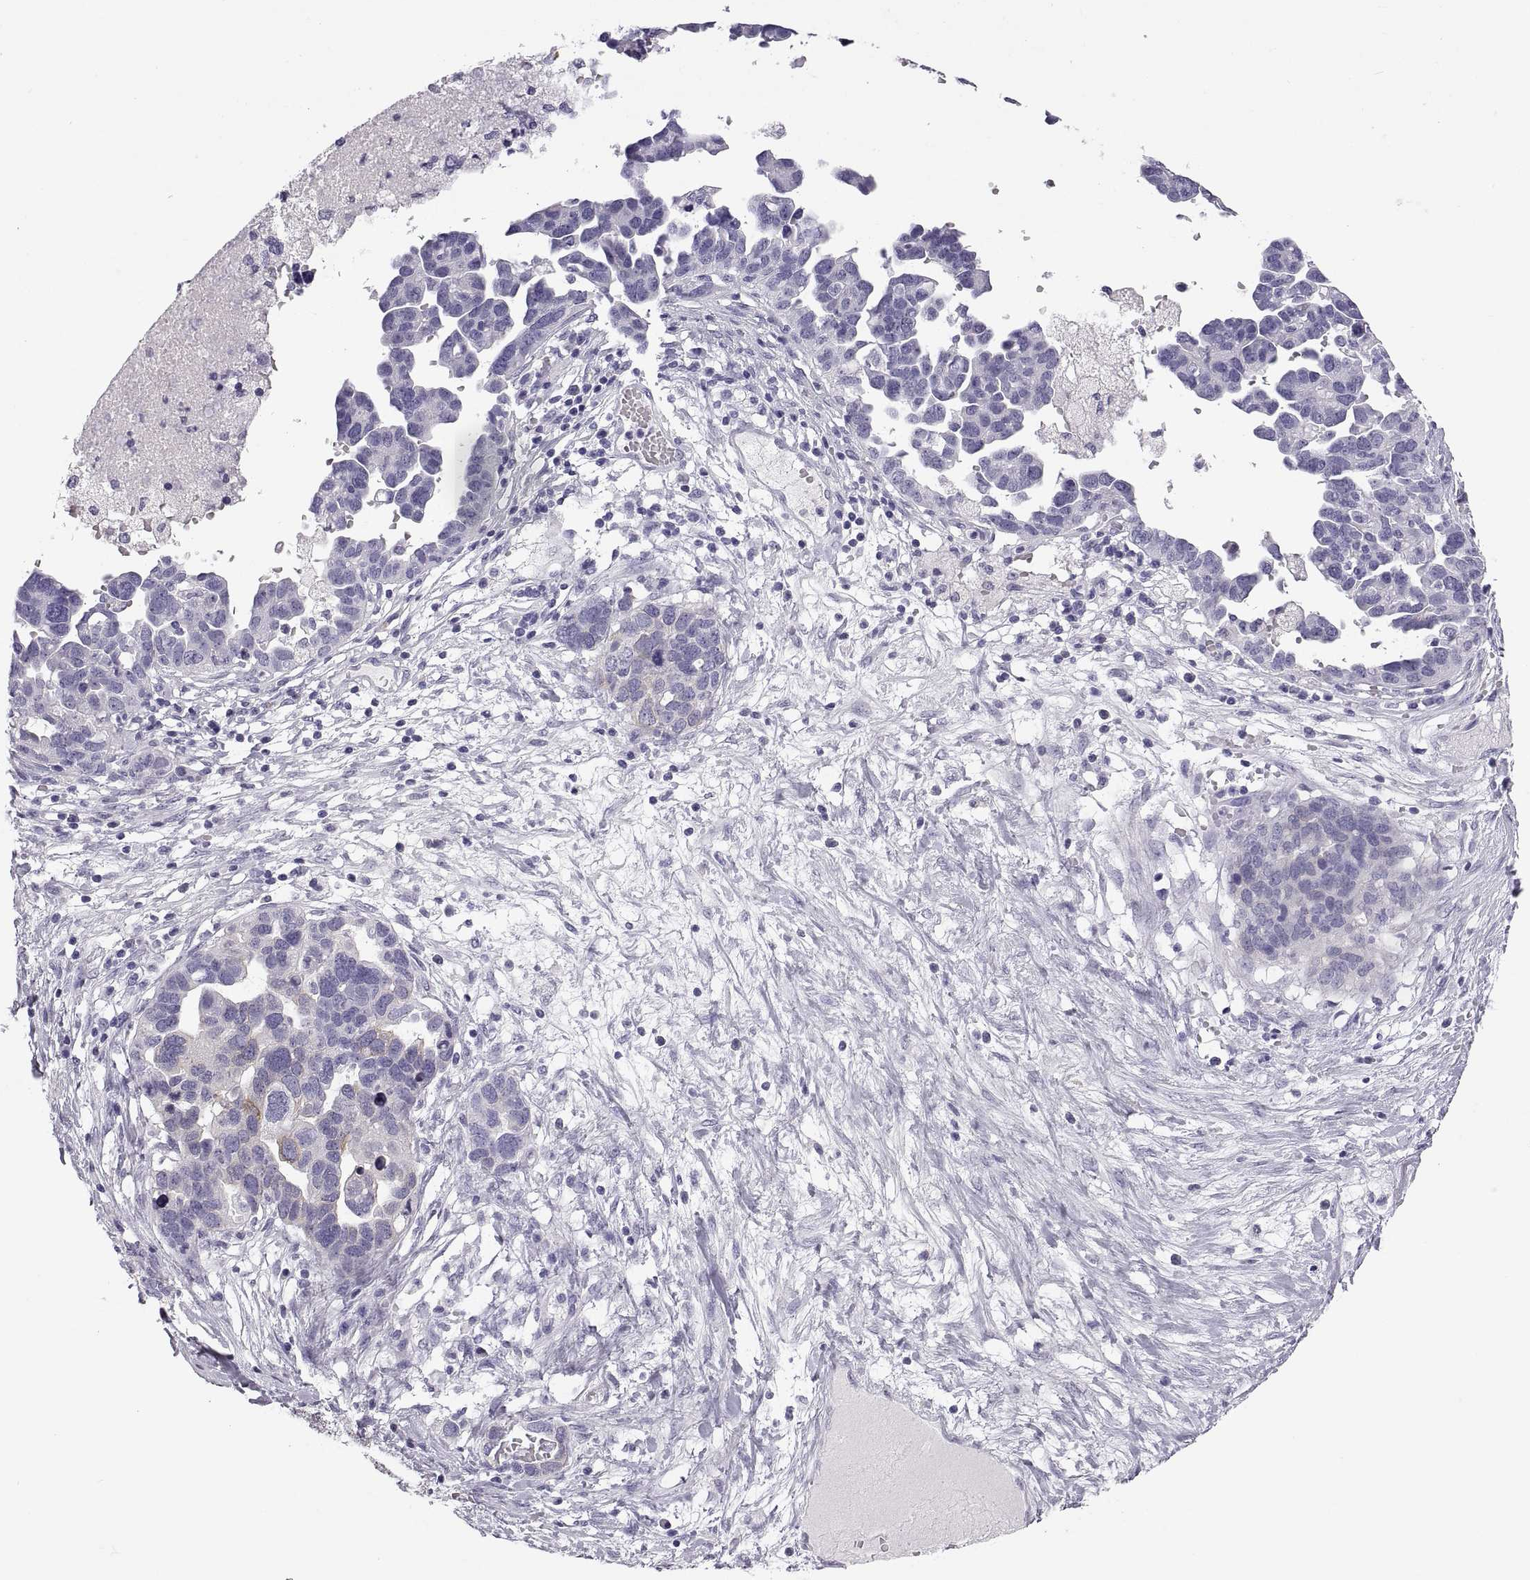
{"staining": {"intensity": "weak", "quantity": "<25%", "location": "cytoplasmic/membranous"}, "tissue": "ovarian cancer", "cell_type": "Tumor cells", "image_type": "cancer", "snomed": [{"axis": "morphology", "description": "Cystadenocarcinoma, serous, NOS"}, {"axis": "topography", "description": "Ovary"}], "caption": "Tumor cells are negative for brown protein staining in serous cystadenocarcinoma (ovarian).", "gene": "RDM1", "patient": {"sex": "female", "age": 54}}